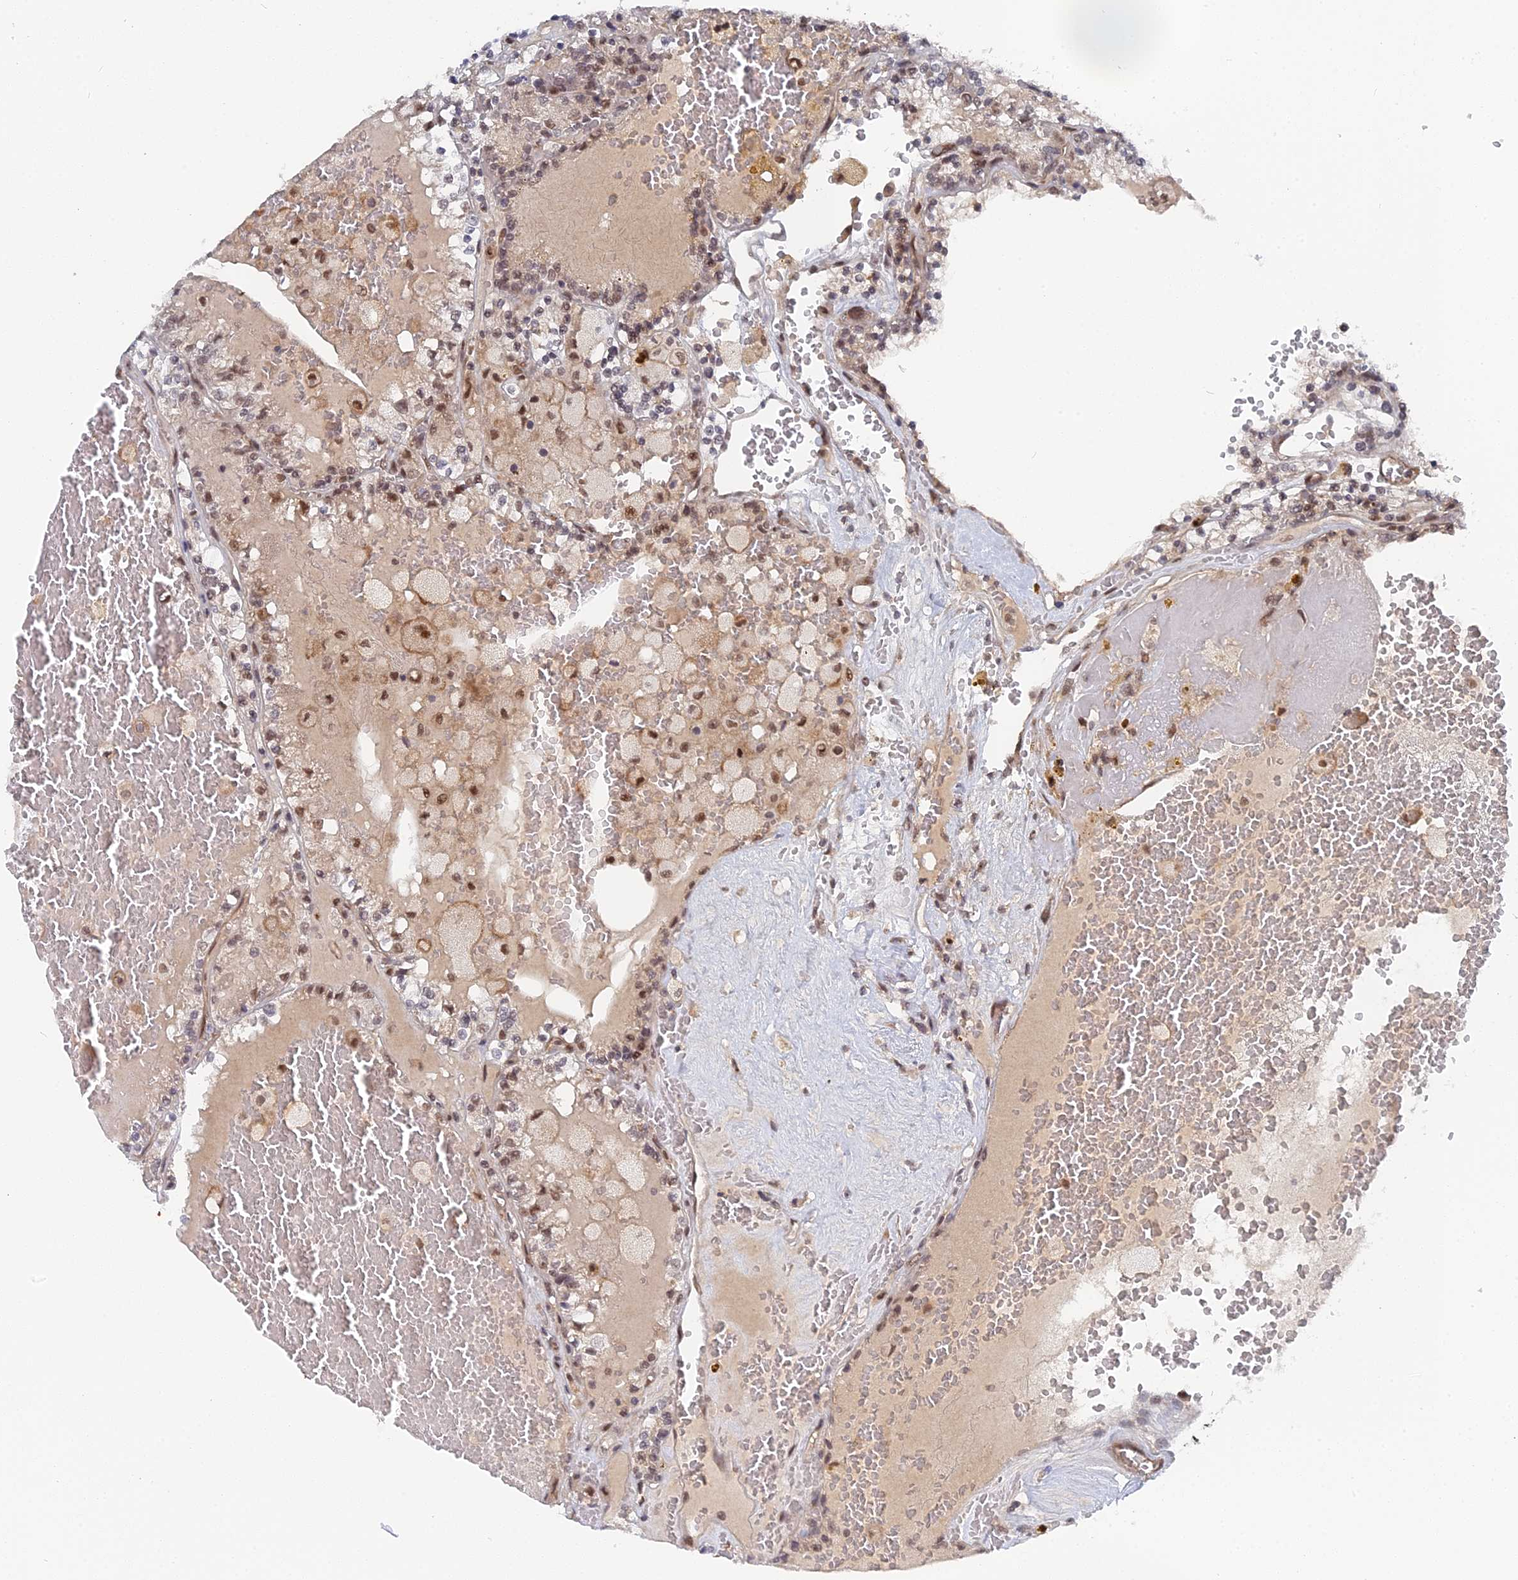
{"staining": {"intensity": "moderate", "quantity": "25%-75%", "location": "nuclear"}, "tissue": "renal cancer", "cell_type": "Tumor cells", "image_type": "cancer", "snomed": [{"axis": "morphology", "description": "Adenocarcinoma, NOS"}, {"axis": "topography", "description": "Kidney"}], "caption": "High-magnification brightfield microscopy of renal cancer stained with DAB (3,3'-diaminobenzidine) (brown) and counterstained with hematoxylin (blue). tumor cells exhibit moderate nuclear expression is seen in approximately25%-75% of cells.", "gene": "CCDC85A", "patient": {"sex": "female", "age": 56}}